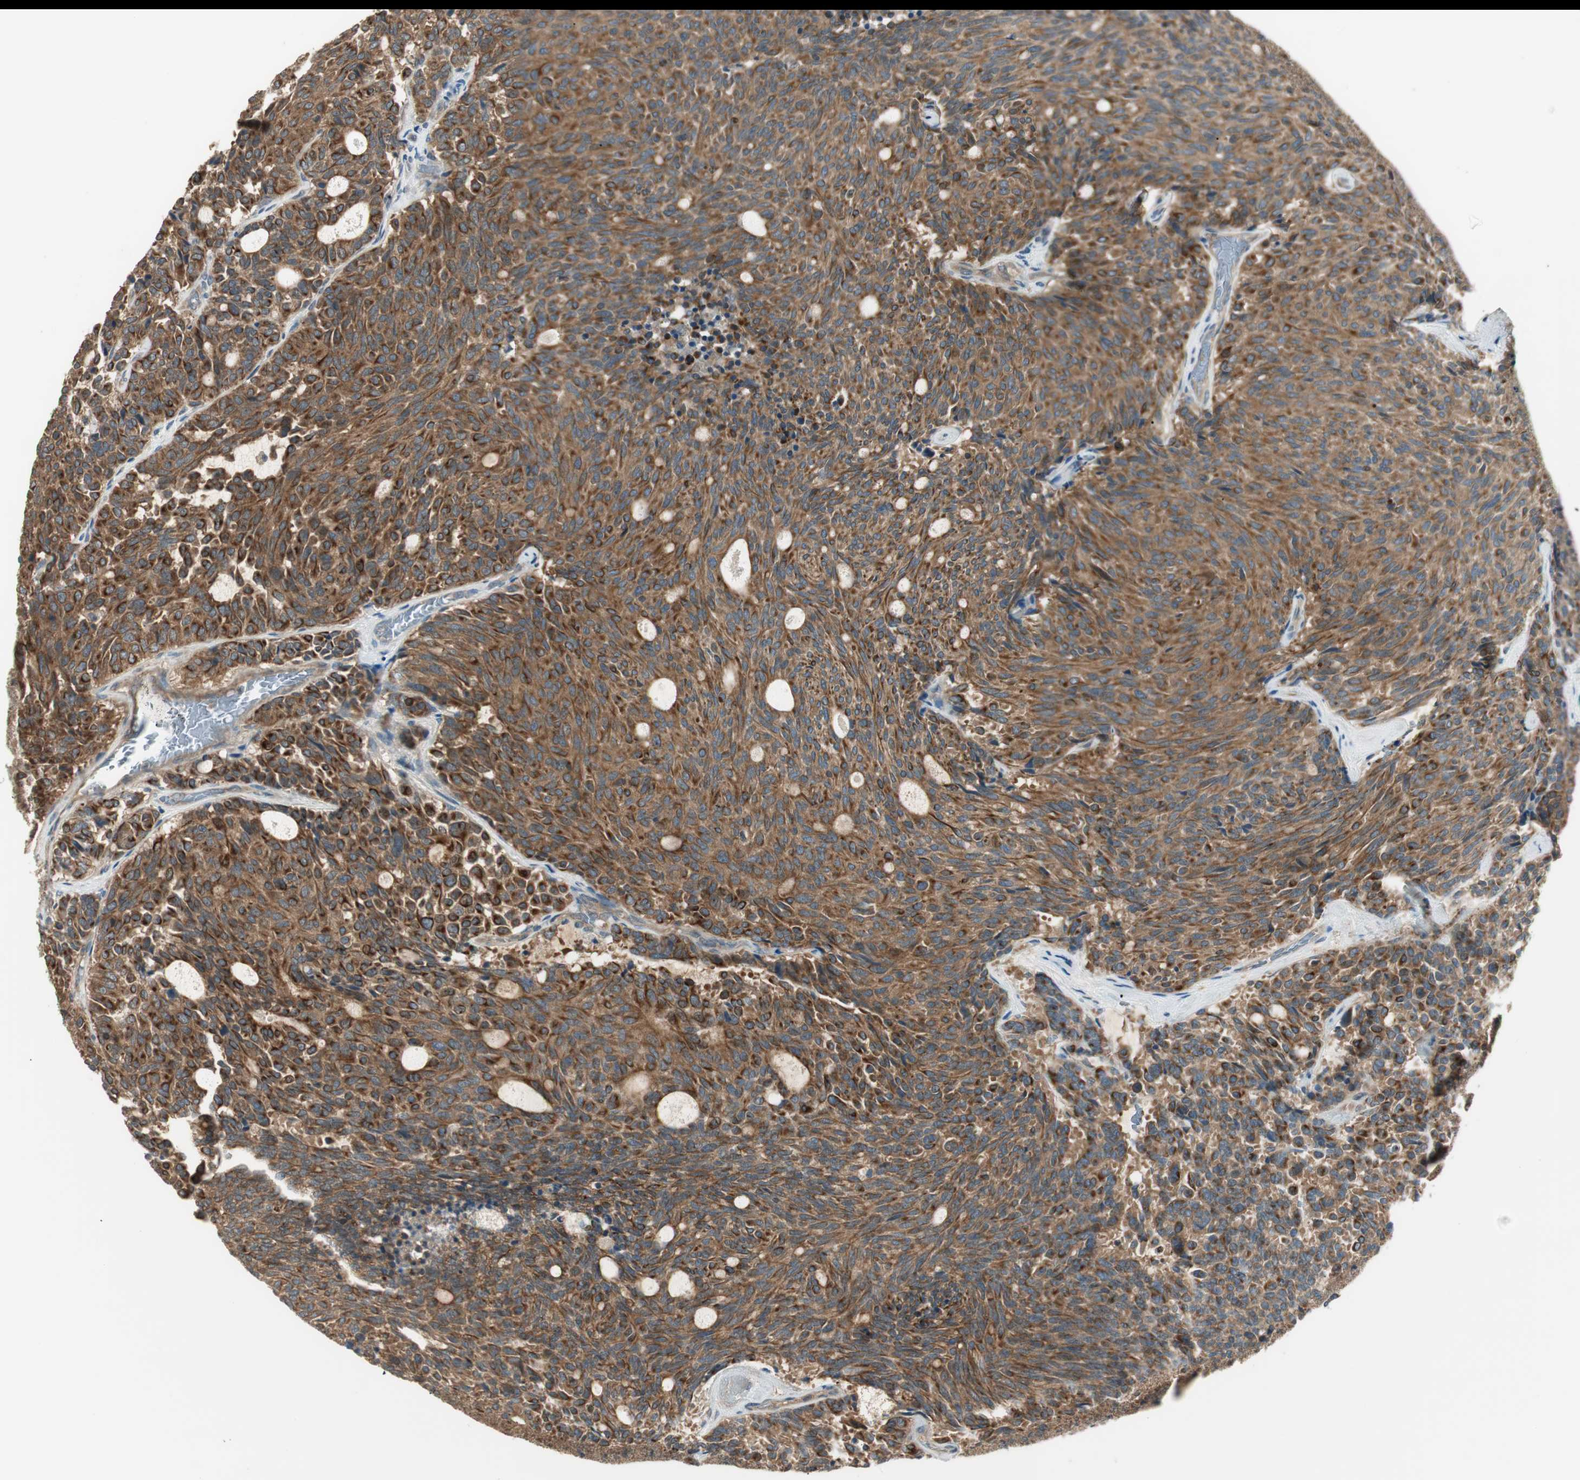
{"staining": {"intensity": "strong", "quantity": ">75%", "location": "cytoplasmic/membranous"}, "tissue": "carcinoid", "cell_type": "Tumor cells", "image_type": "cancer", "snomed": [{"axis": "morphology", "description": "Carcinoid, malignant, NOS"}, {"axis": "topography", "description": "Pancreas"}], "caption": "Protein expression analysis of carcinoid exhibits strong cytoplasmic/membranous staining in about >75% of tumor cells.", "gene": "PFDN5", "patient": {"sex": "female", "age": 54}}